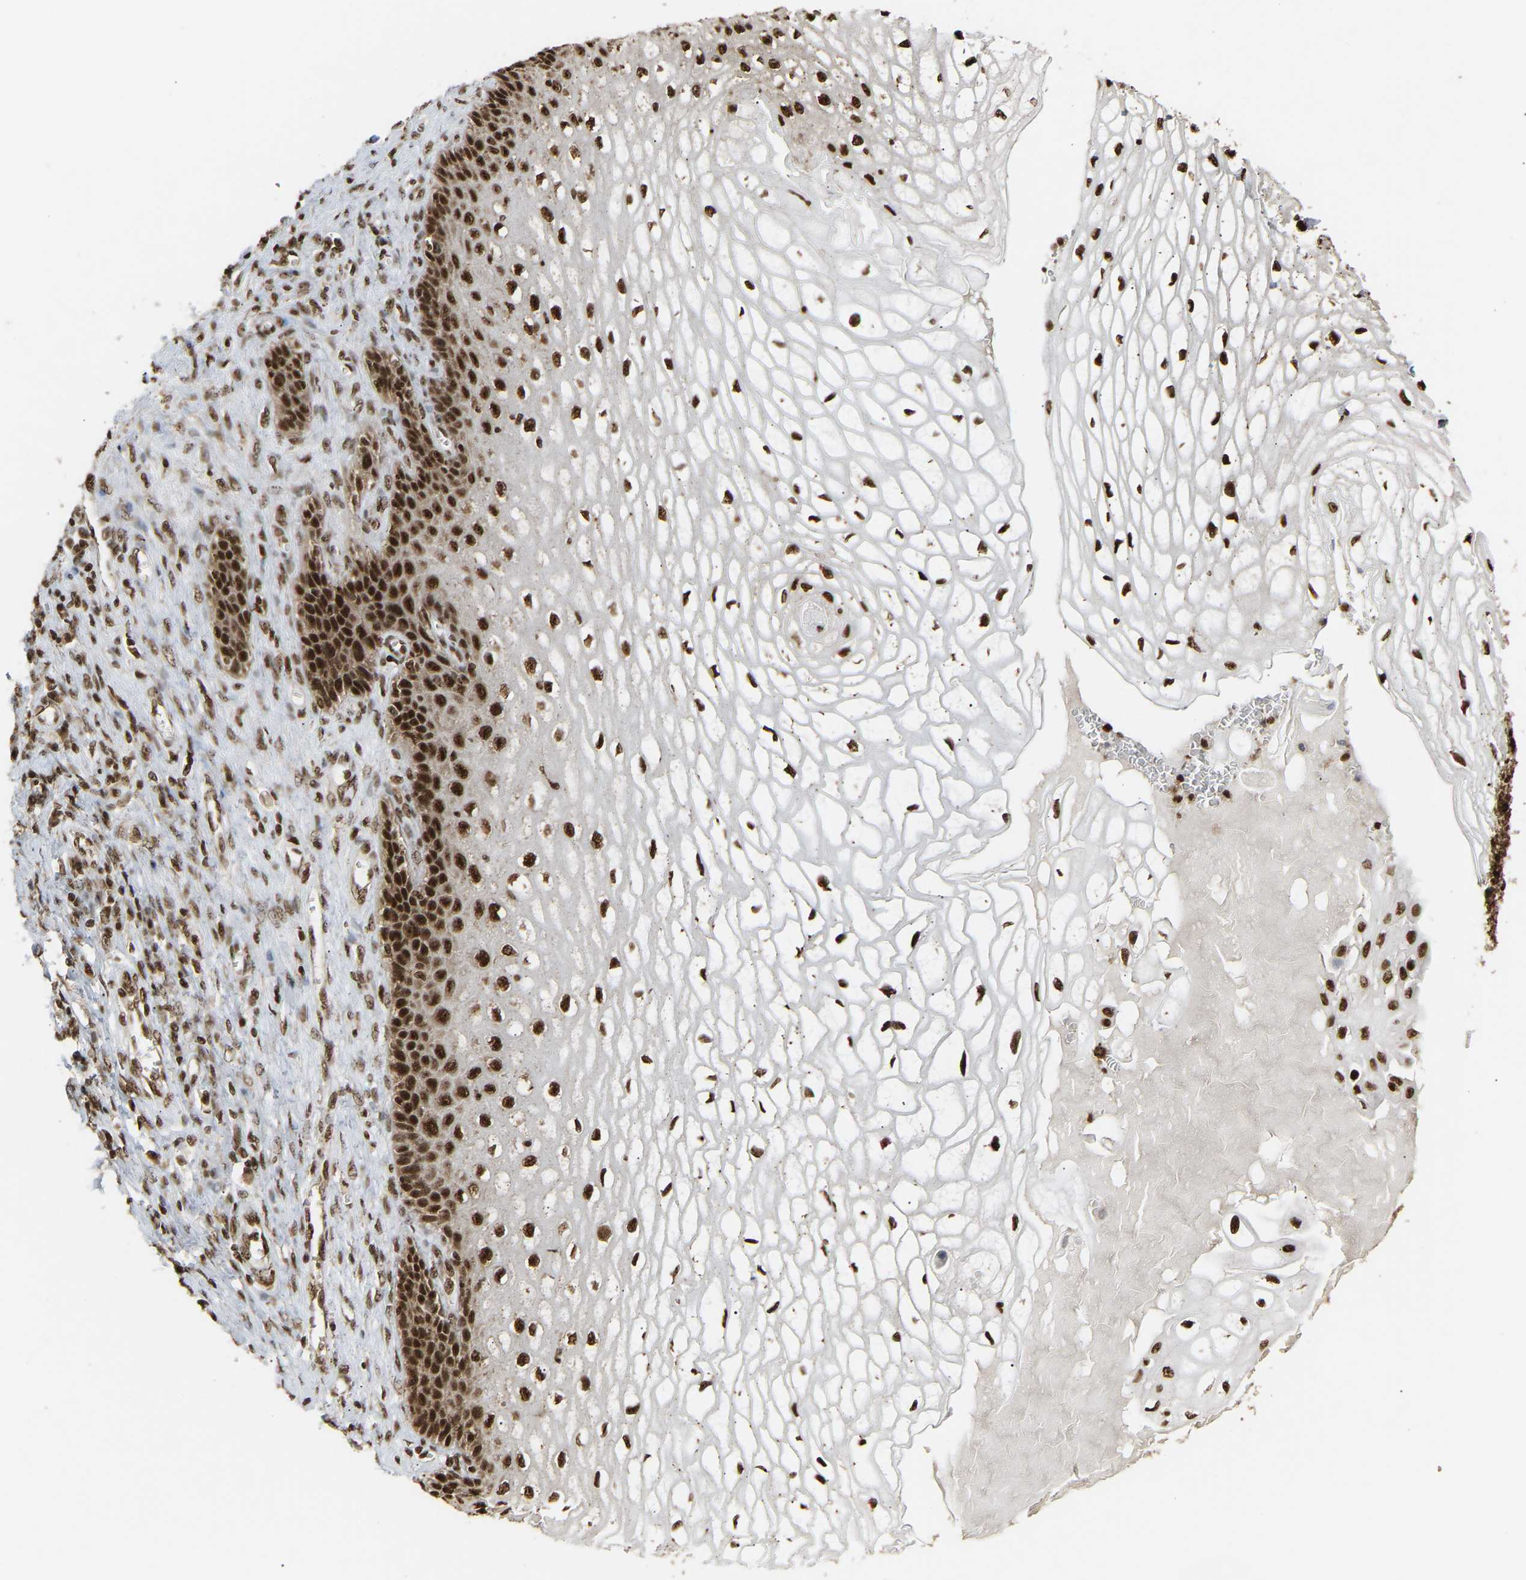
{"staining": {"intensity": "strong", "quantity": ">75%", "location": "nuclear"}, "tissue": "cervical cancer", "cell_type": "Tumor cells", "image_type": "cancer", "snomed": [{"axis": "morphology", "description": "Adenocarcinoma, NOS"}, {"axis": "topography", "description": "Cervix"}], "caption": "Immunohistochemistry of cervical cancer exhibits high levels of strong nuclear expression in about >75% of tumor cells.", "gene": "ALYREF", "patient": {"sex": "female", "age": 44}}